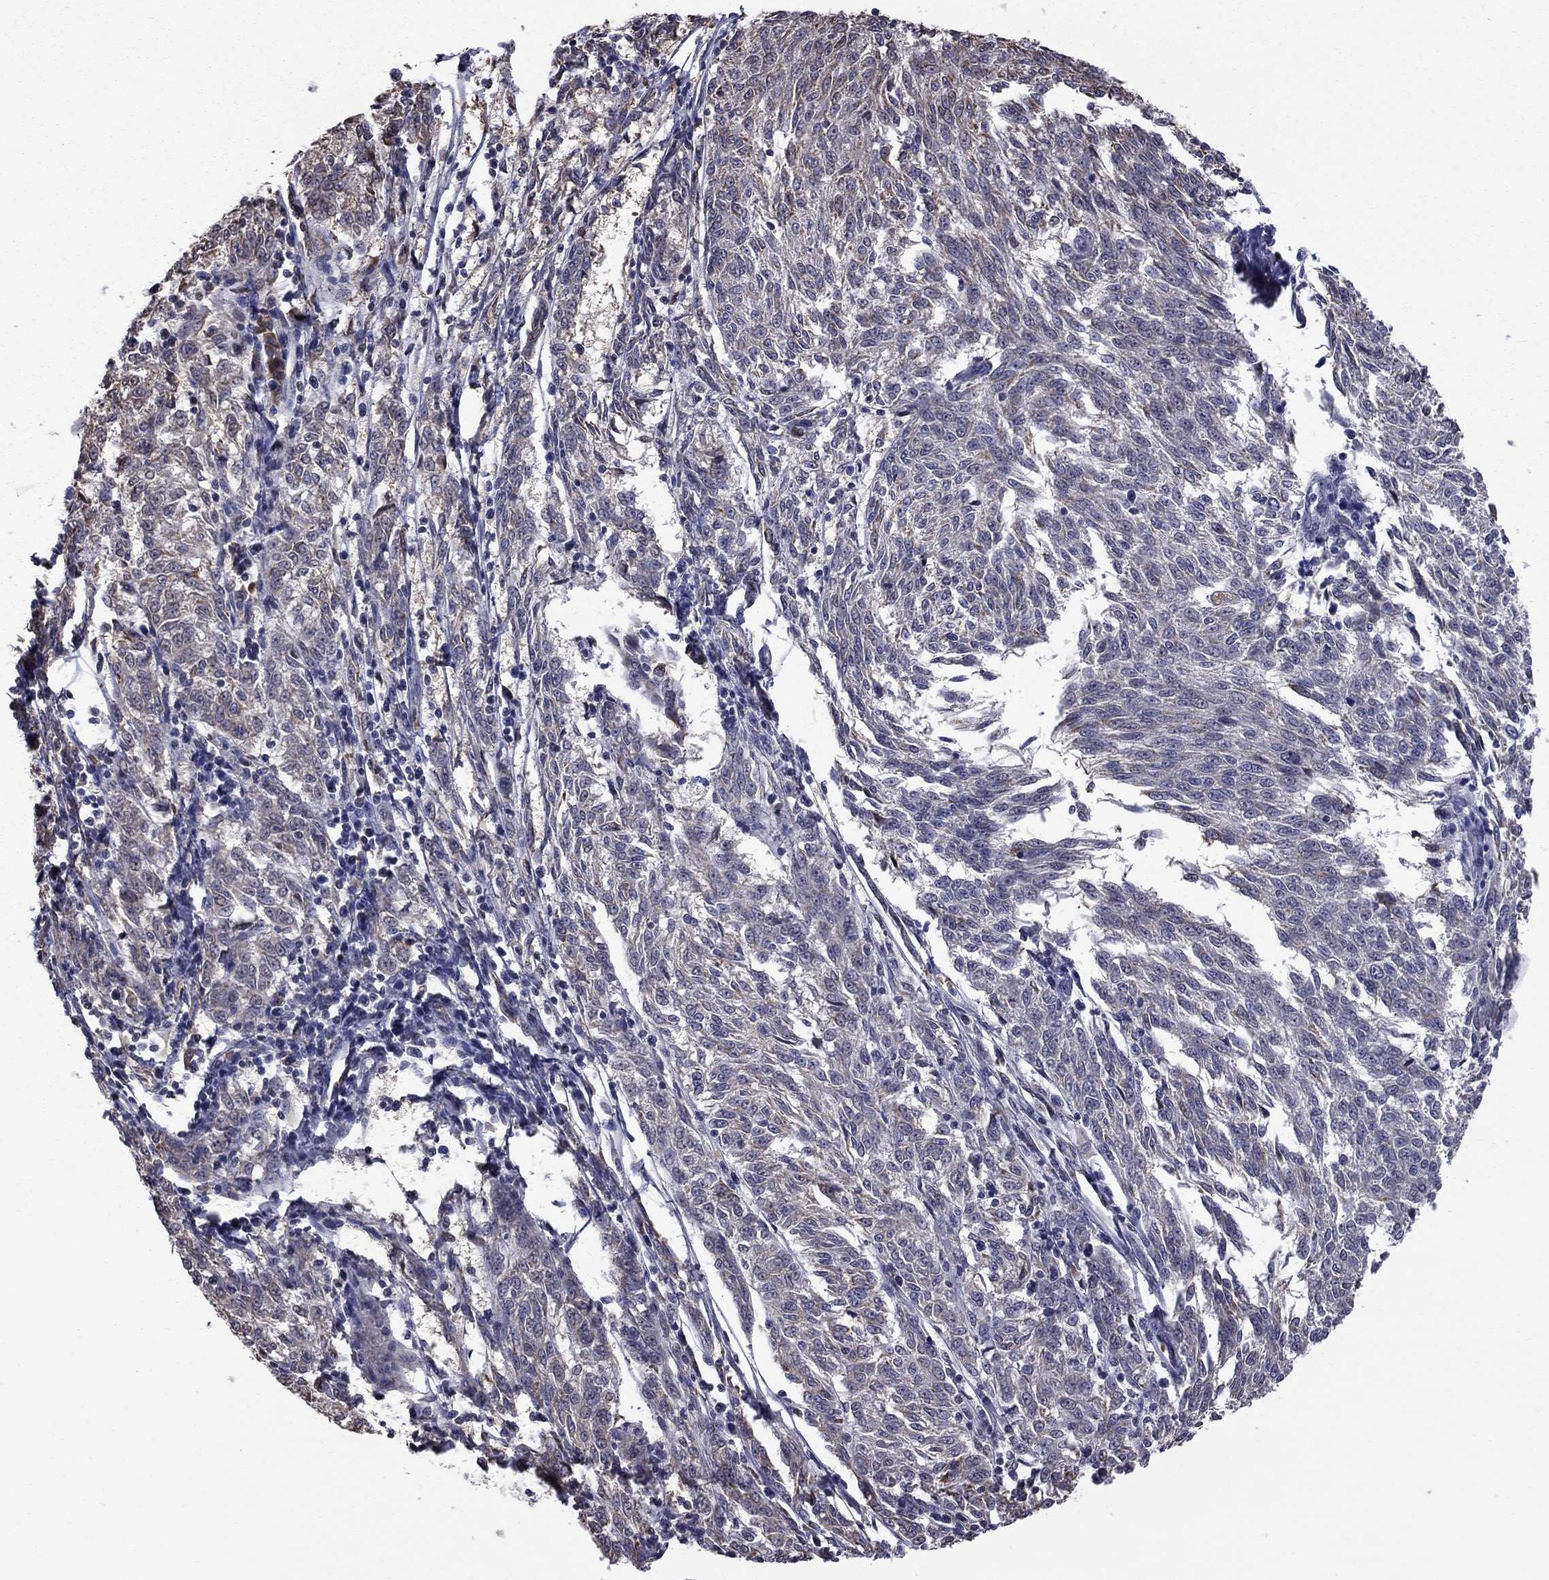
{"staining": {"intensity": "negative", "quantity": "none", "location": "none"}, "tissue": "melanoma", "cell_type": "Tumor cells", "image_type": "cancer", "snomed": [{"axis": "morphology", "description": "Malignant melanoma, NOS"}, {"axis": "topography", "description": "Skin"}], "caption": "Melanoma was stained to show a protein in brown. There is no significant positivity in tumor cells.", "gene": "HSPB2", "patient": {"sex": "female", "age": 72}}